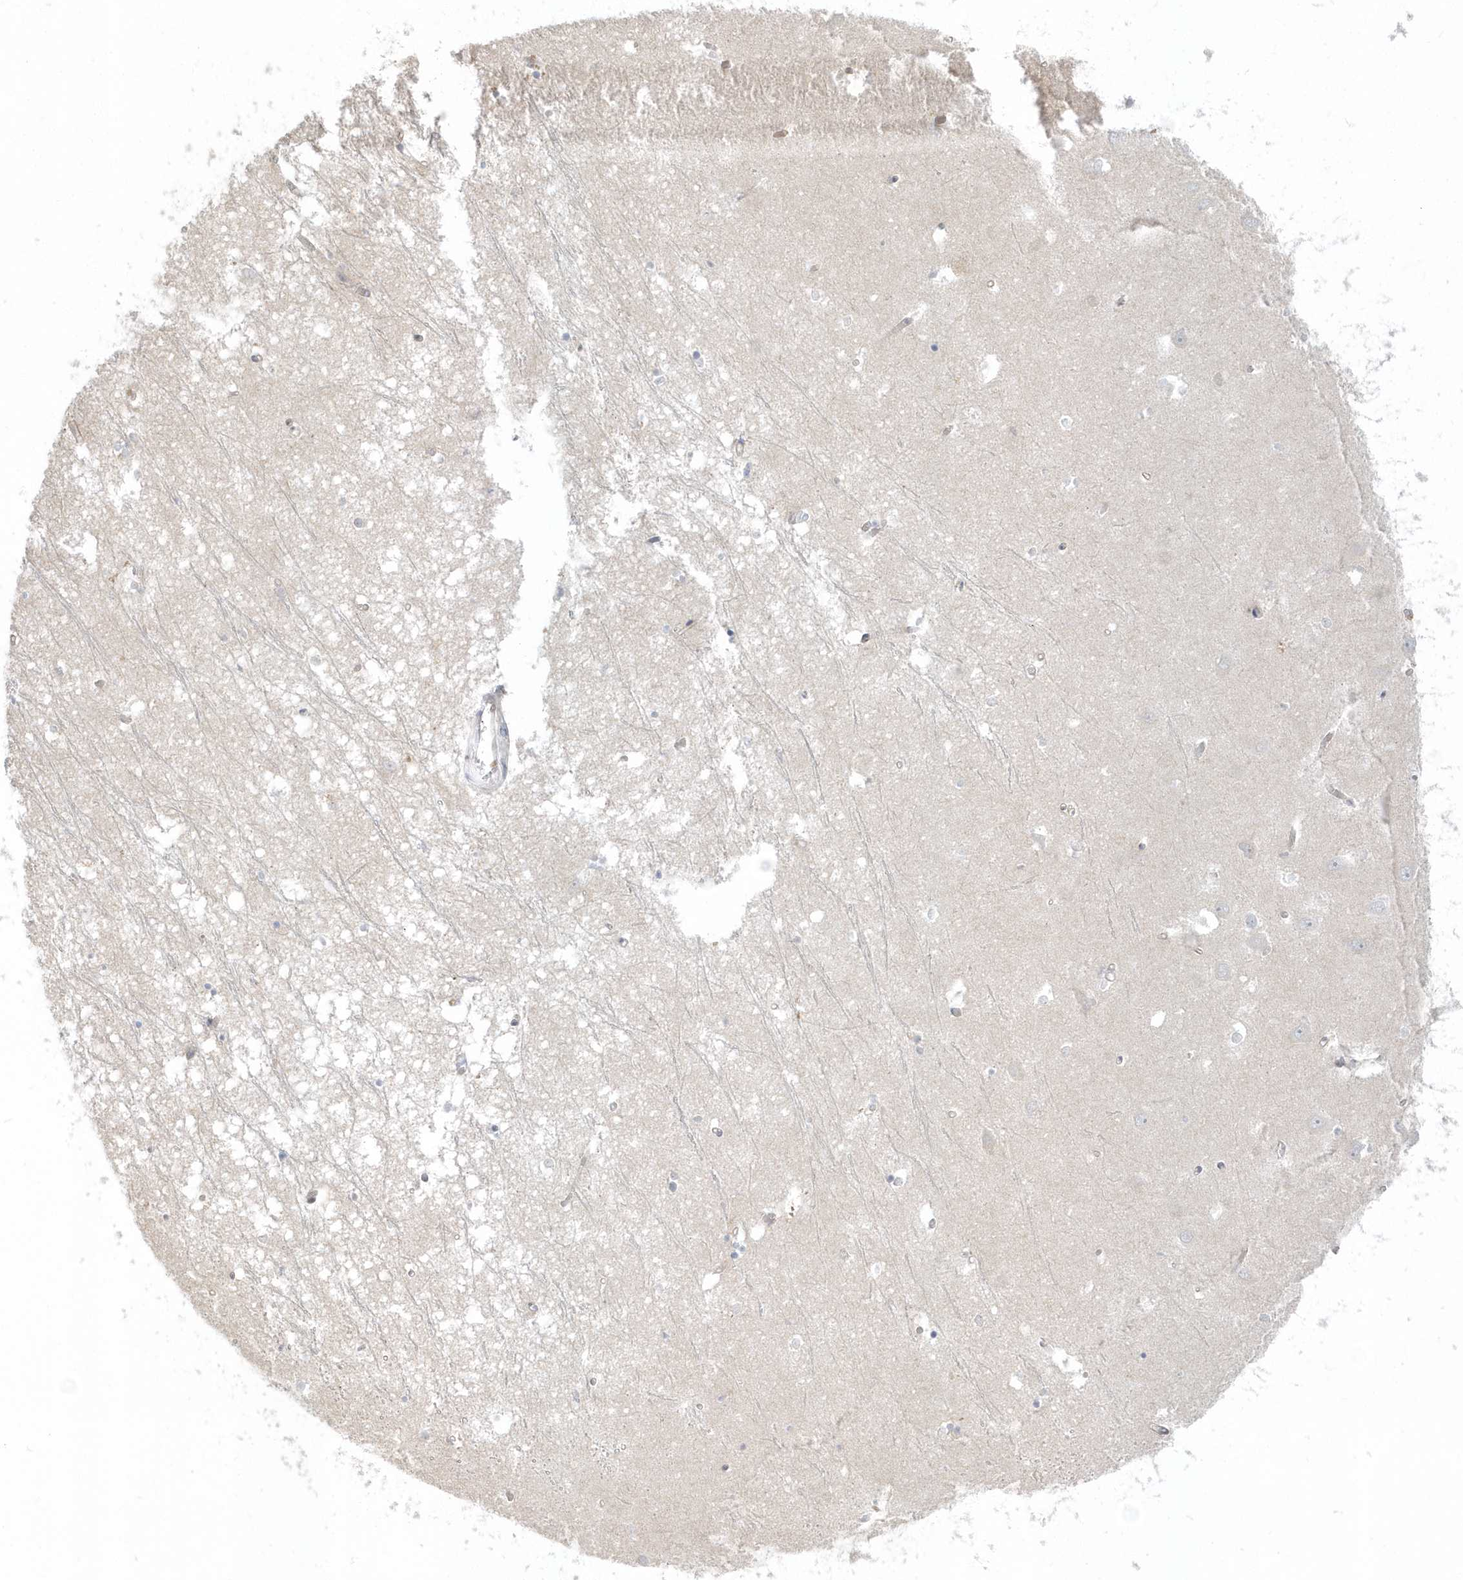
{"staining": {"intensity": "negative", "quantity": "none", "location": "none"}, "tissue": "hippocampus", "cell_type": "Glial cells", "image_type": "normal", "snomed": [{"axis": "morphology", "description": "Normal tissue, NOS"}, {"axis": "topography", "description": "Hippocampus"}], "caption": "Immunohistochemistry histopathology image of unremarkable hippocampus: hippocampus stained with DAB (3,3'-diaminobenzidine) exhibits no significant protein staining in glial cells.", "gene": "SUMO2", "patient": {"sex": "male", "age": 70}}